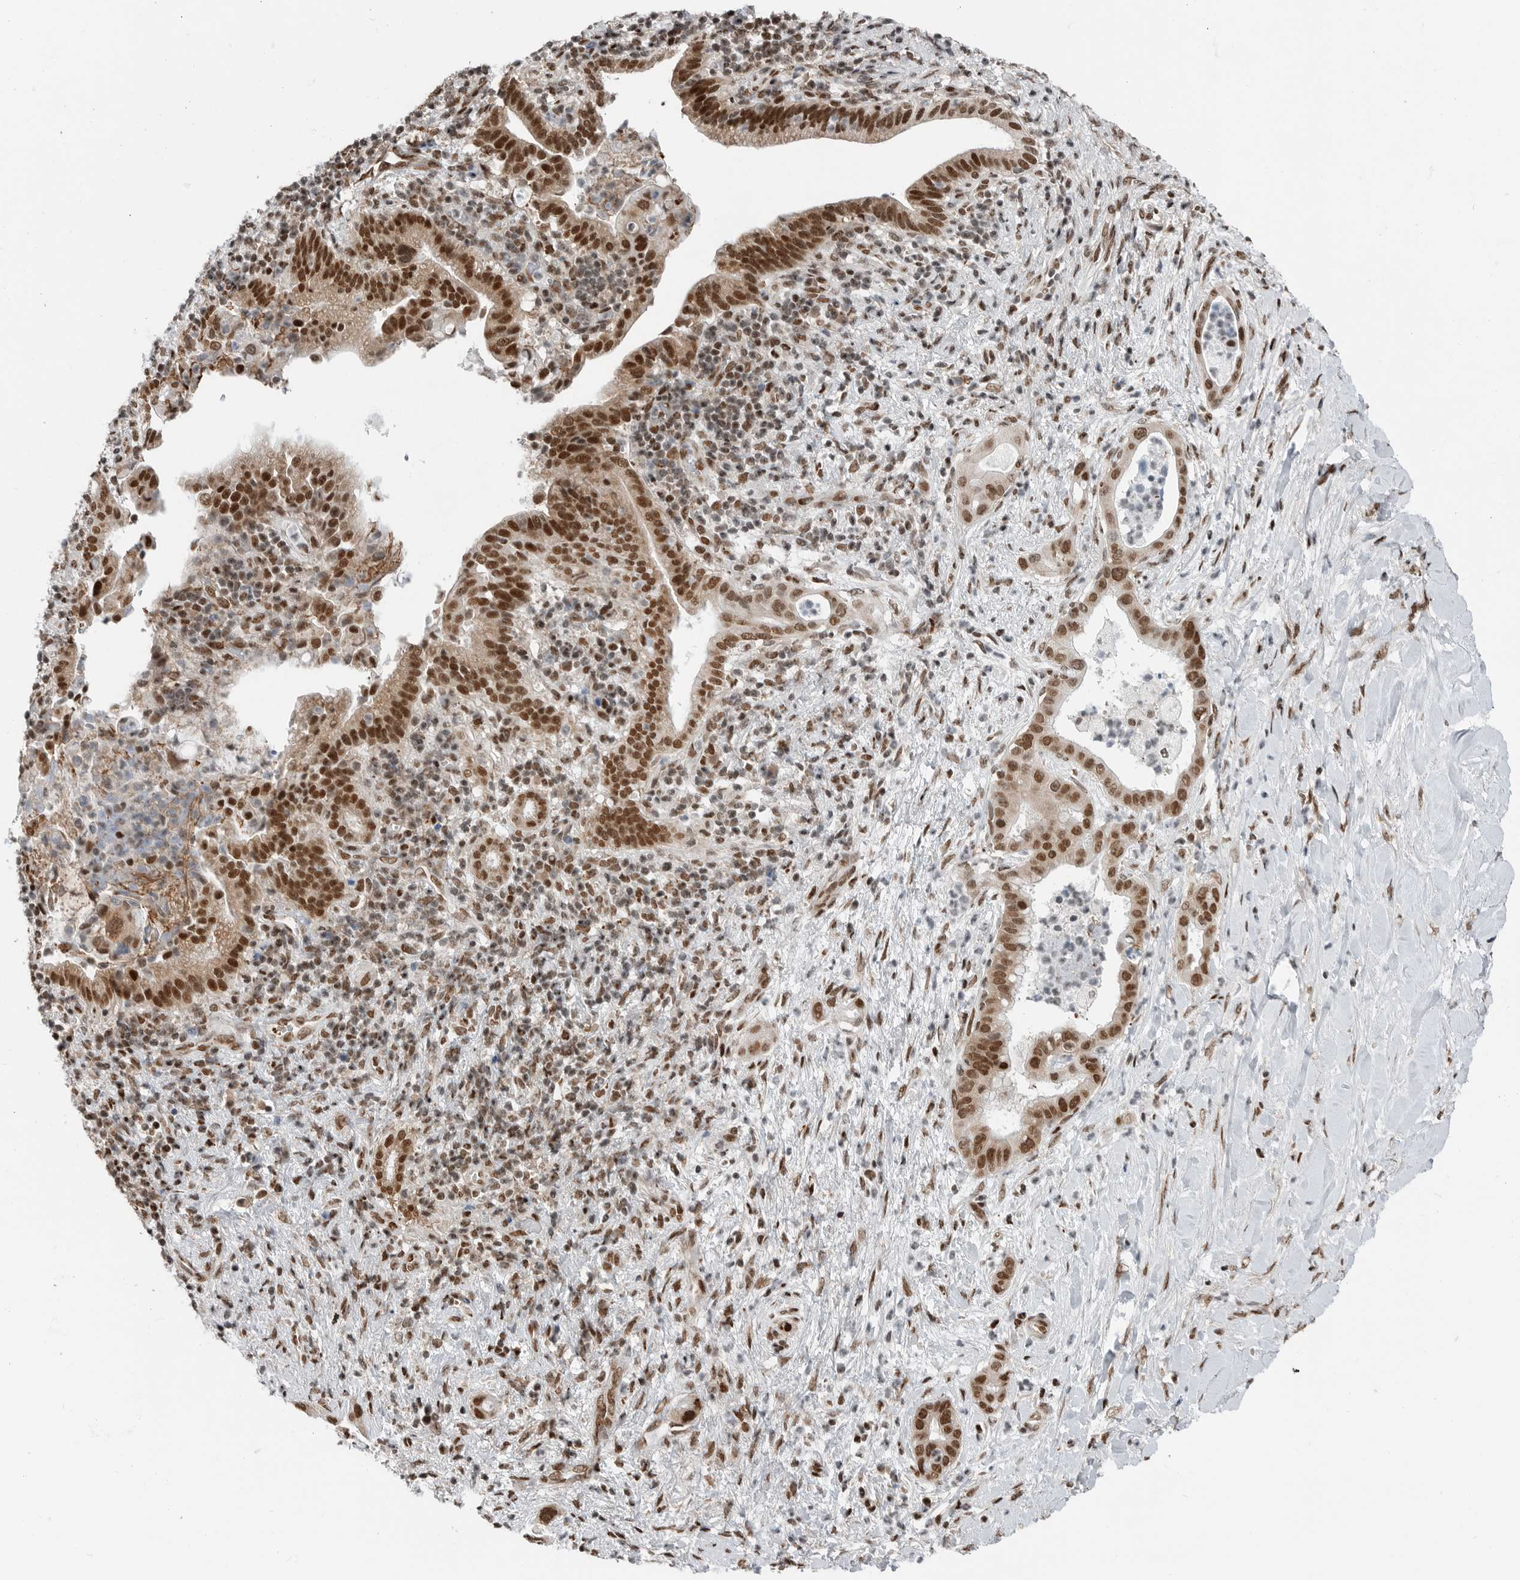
{"staining": {"intensity": "strong", "quantity": ">75%", "location": "nuclear"}, "tissue": "liver cancer", "cell_type": "Tumor cells", "image_type": "cancer", "snomed": [{"axis": "morphology", "description": "Cholangiocarcinoma"}, {"axis": "topography", "description": "Liver"}], "caption": "This image shows immunohistochemistry (IHC) staining of liver cancer, with high strong nuclear staining in about >75% of tumor cells.", "gene": "BLZF1", "patient": {"sex": "female", "age": 54}}